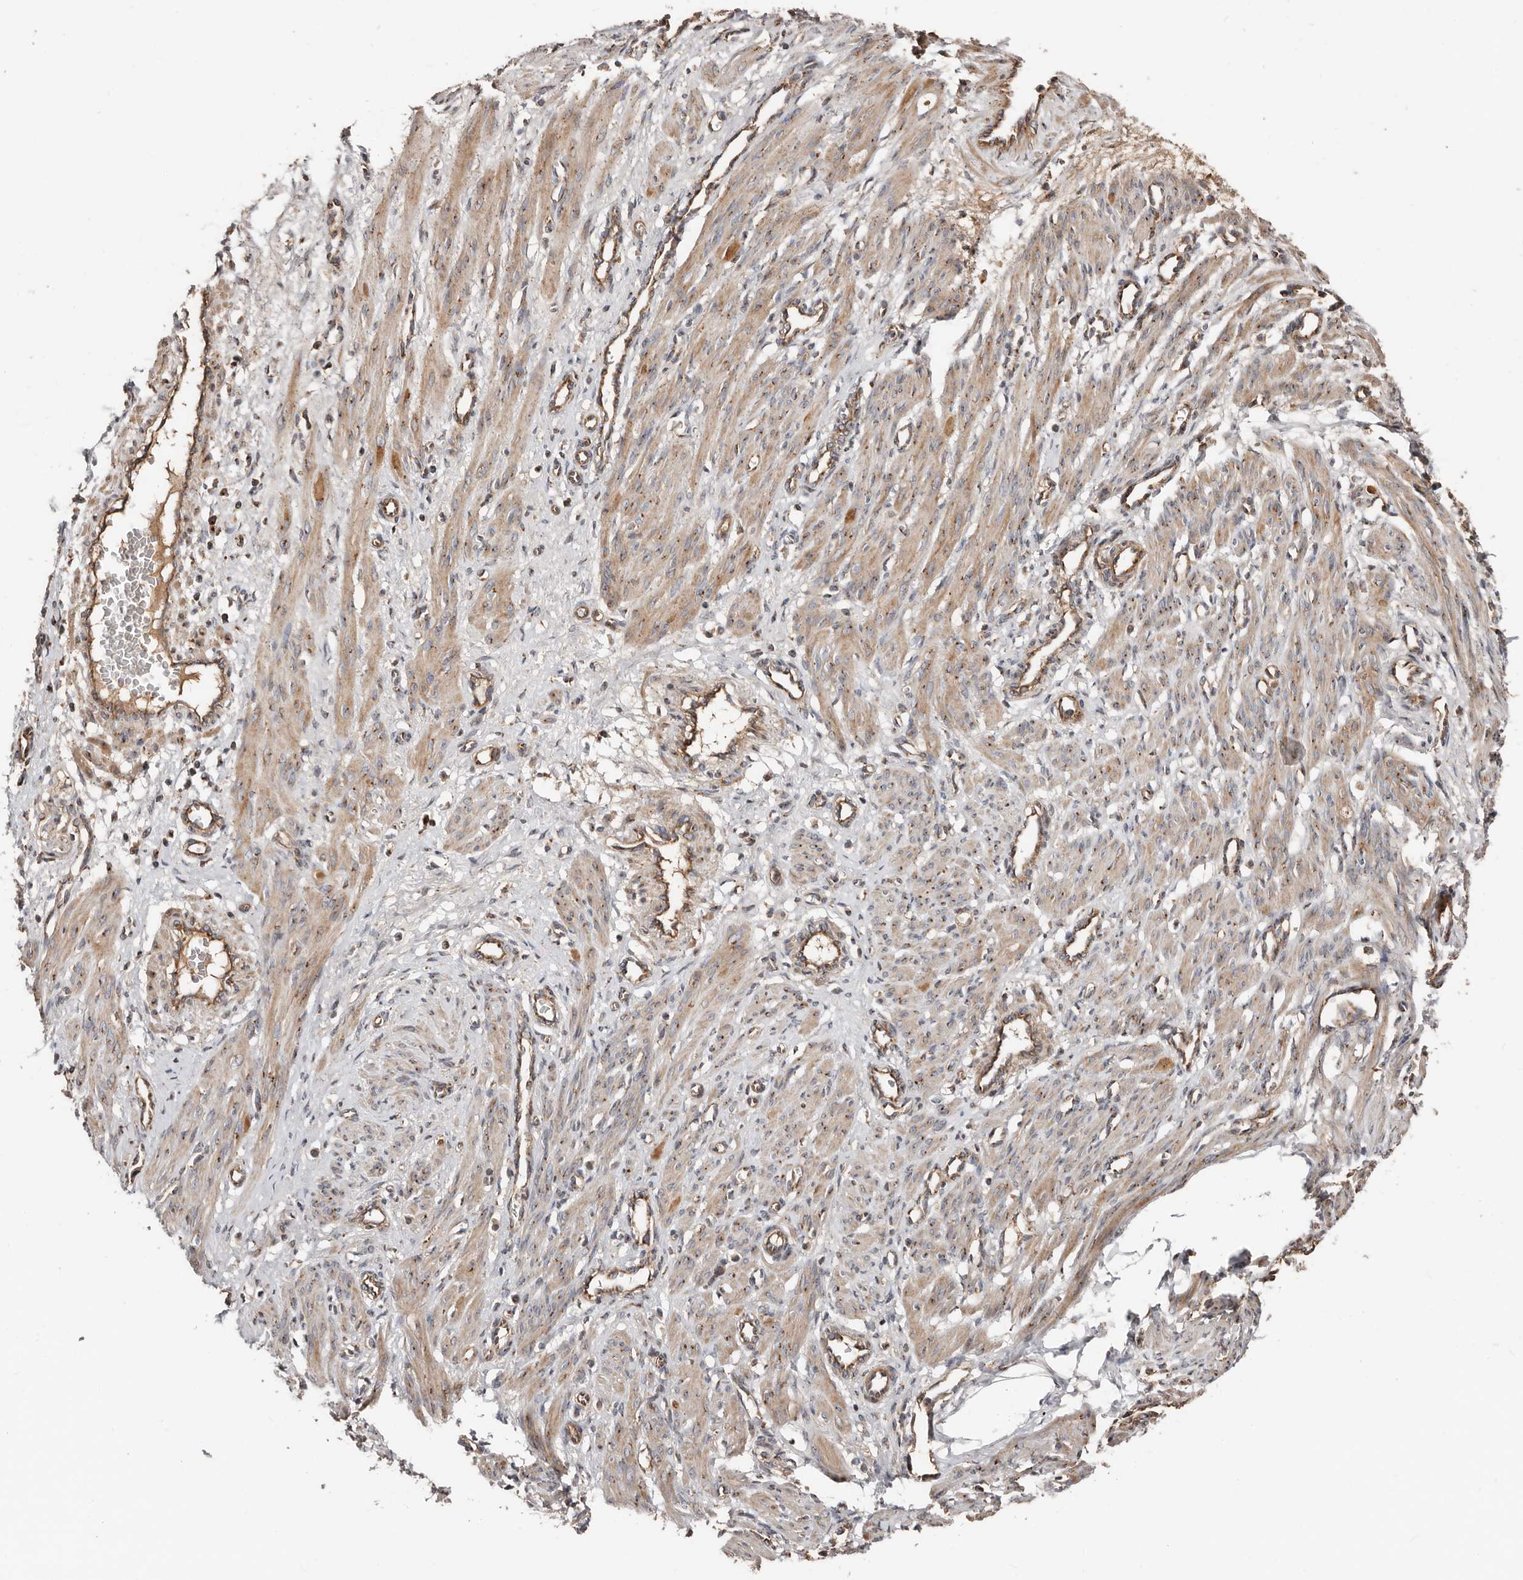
{"staining": {"intensity": "weak", "quantity": ">75%", "location": "cytoplasmic/membranous"}, "tissue": "smooth muscle", "cell_type": "Smooth muscle cells", "image_type": "normal", "snomed": [{"axis": "morphology", "description": "Normal tissue, NOS"}, {"axis": "topography", "description": "Endometrium"}], "caption": "The image reveals staining of normal smooth muscle, revealing weak cytoplasmic/membranous protein expression (brown color) within smooth muscle cells.", "gene": "COG1", "patient": {"sex": "female", "age": 33}}